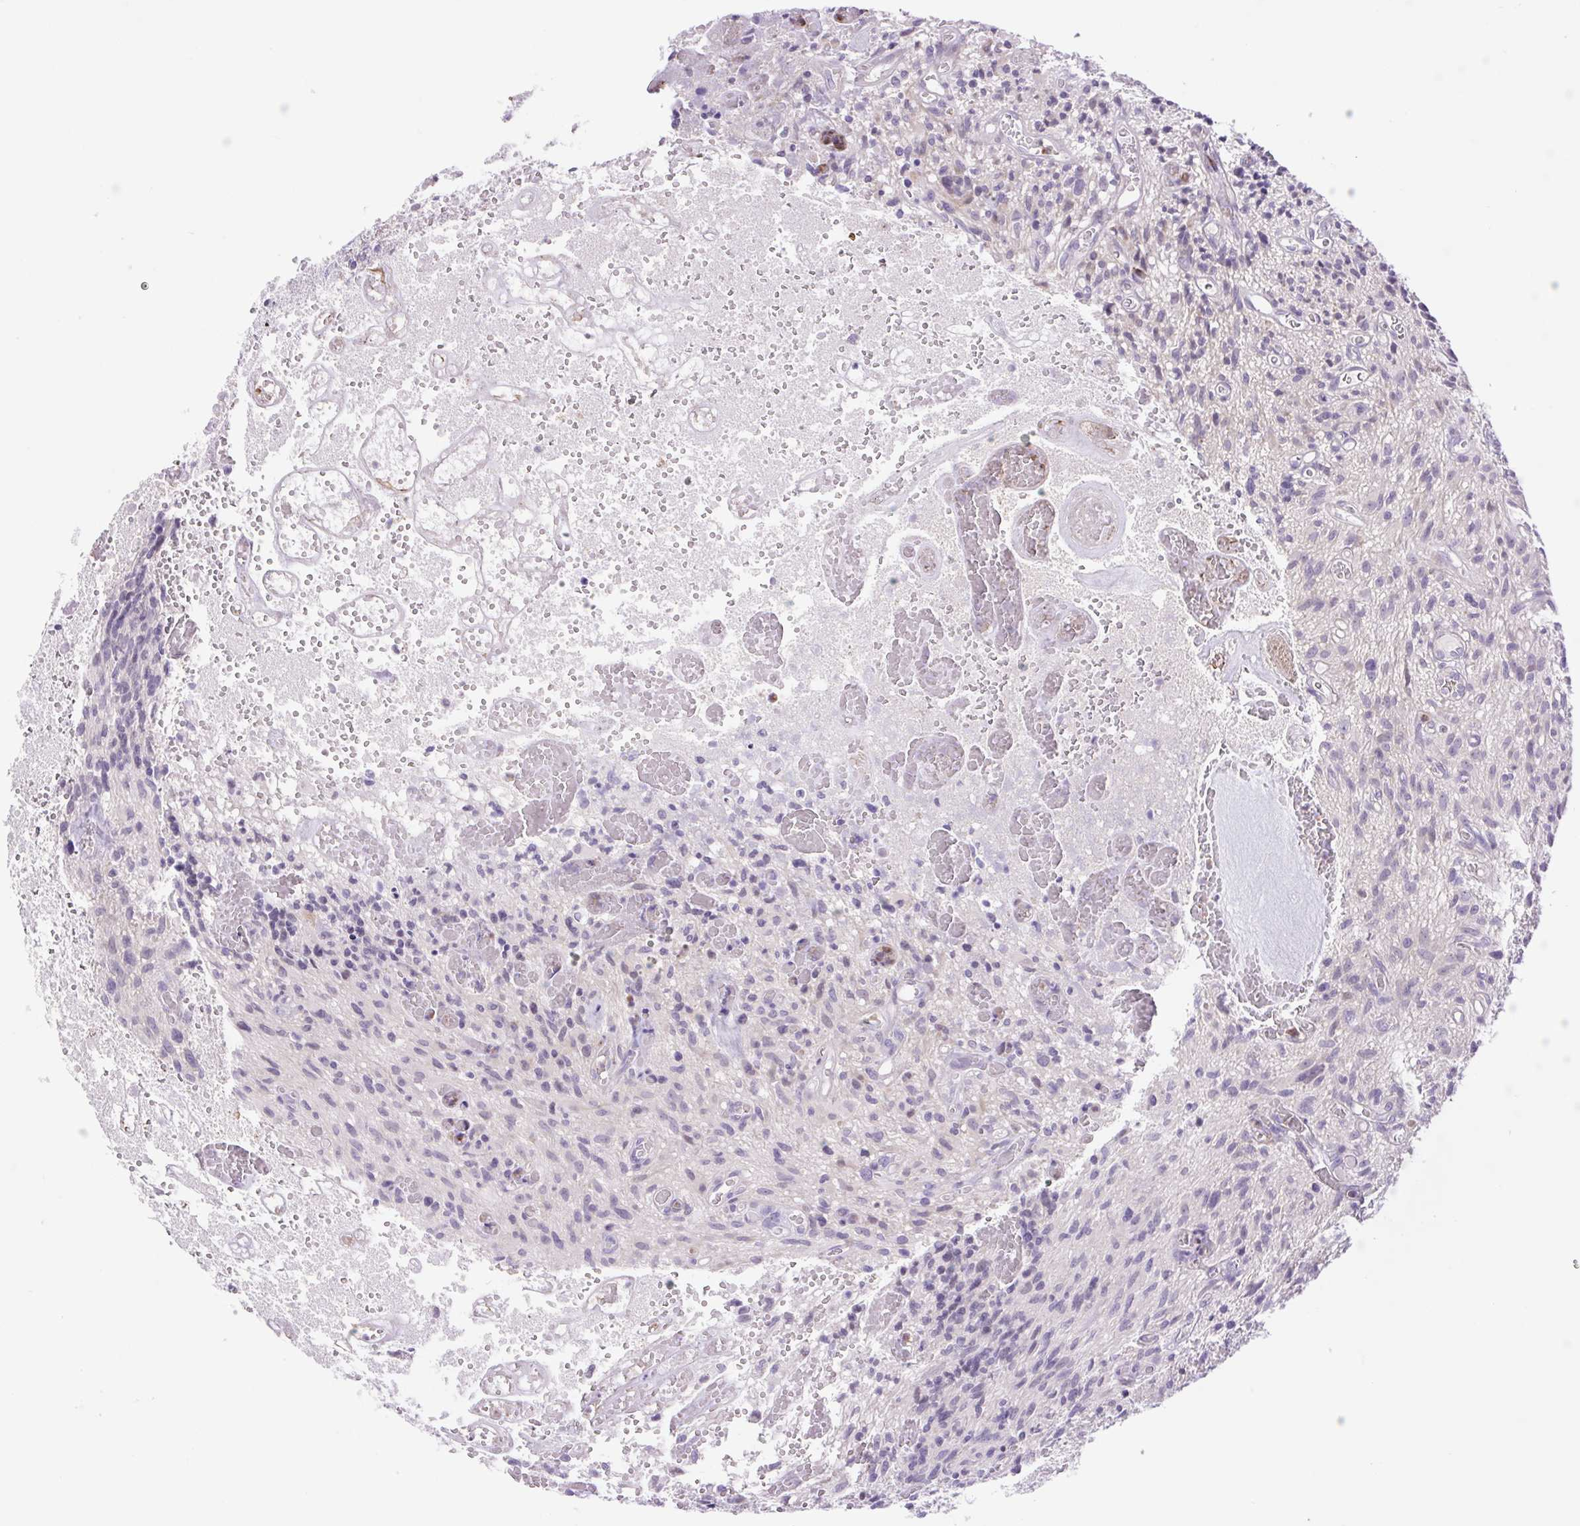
{"staining": {"intensity": "negative", "quantity": "none", "location": "none"}, "tissue": "glioma", "cell_type": "Tumor cells", "image_type": "cancer", "snomed": [{"axis": "morphology", "description": "Glioma, malignant, High grade"}, {"axis": "topography", "description": "Brain"}], "caption": "The immunohistochemistry (IHC) image has no significant positivity in tumor cells of malignant high-grade glioma tissue. (Stains: DAB (3,3'-diaminobenzidine) IHC with hematoxylin counter stain, Microscopy: brightfield microscopy at high magnification).", "gene": "FAM177B", "patient": {"sex": "male", "age": 75}}